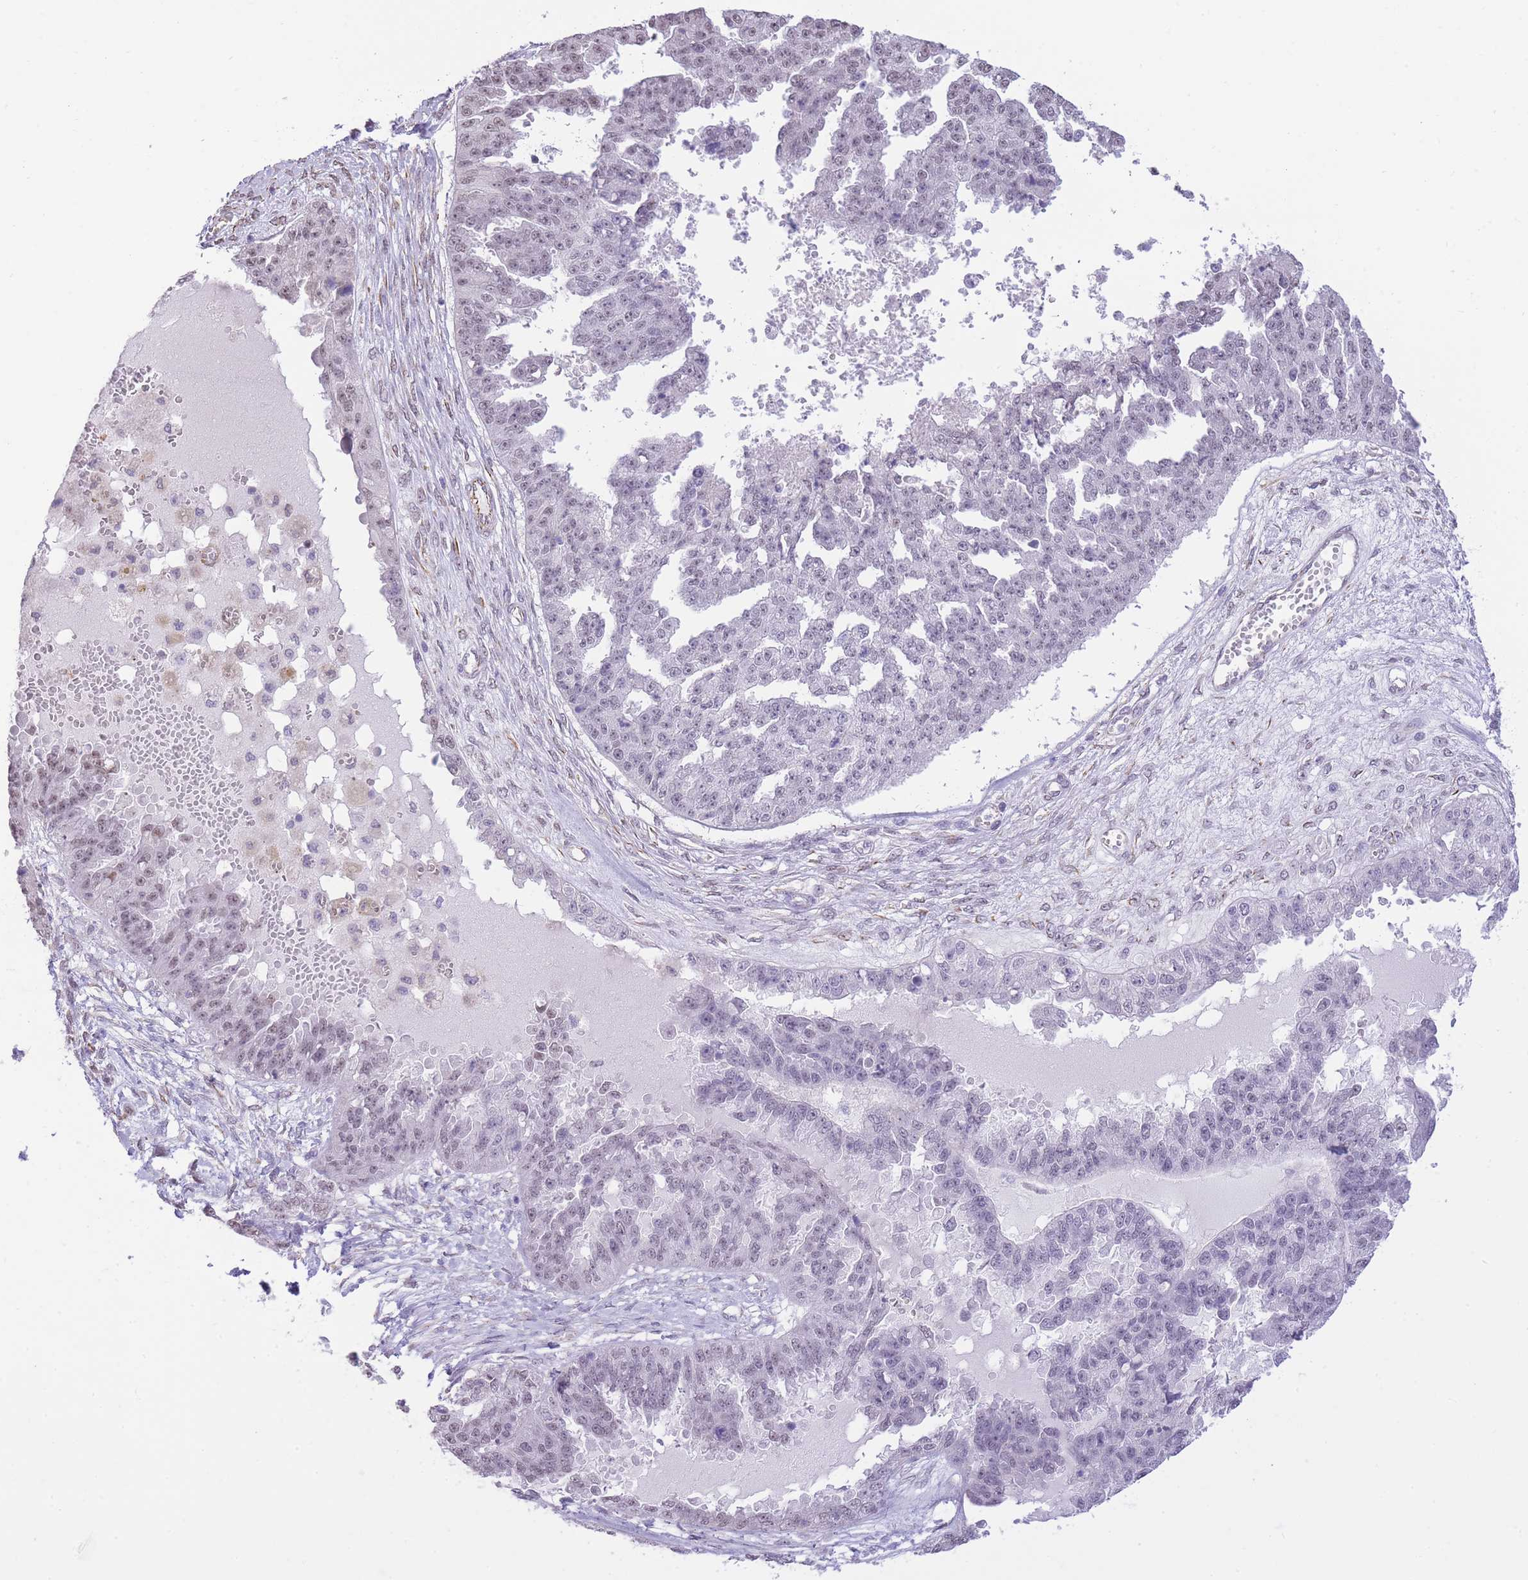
{"staining": {"intensity": "weak", "quantity": "<25%", "location": "nuclear"}, "tissue": "ovarian cancer", "cell_type": "Tumor cells", "image_type": "cancer", "snomed": [{"axis": "morphology", "description": "Cystadenocarcinoma, serous, NOS"}, {"axis": "topography", "description": "Ovary"}], "caption": "High power microscopy photomicrograph of an immunohistochemistry histopathology image of ovarian cancer (serous cystadenocarcinoma), revealing no significant staining in tumor cells.", "gene": "PSG8", "patient": {"sex": "female", "age": 58}}